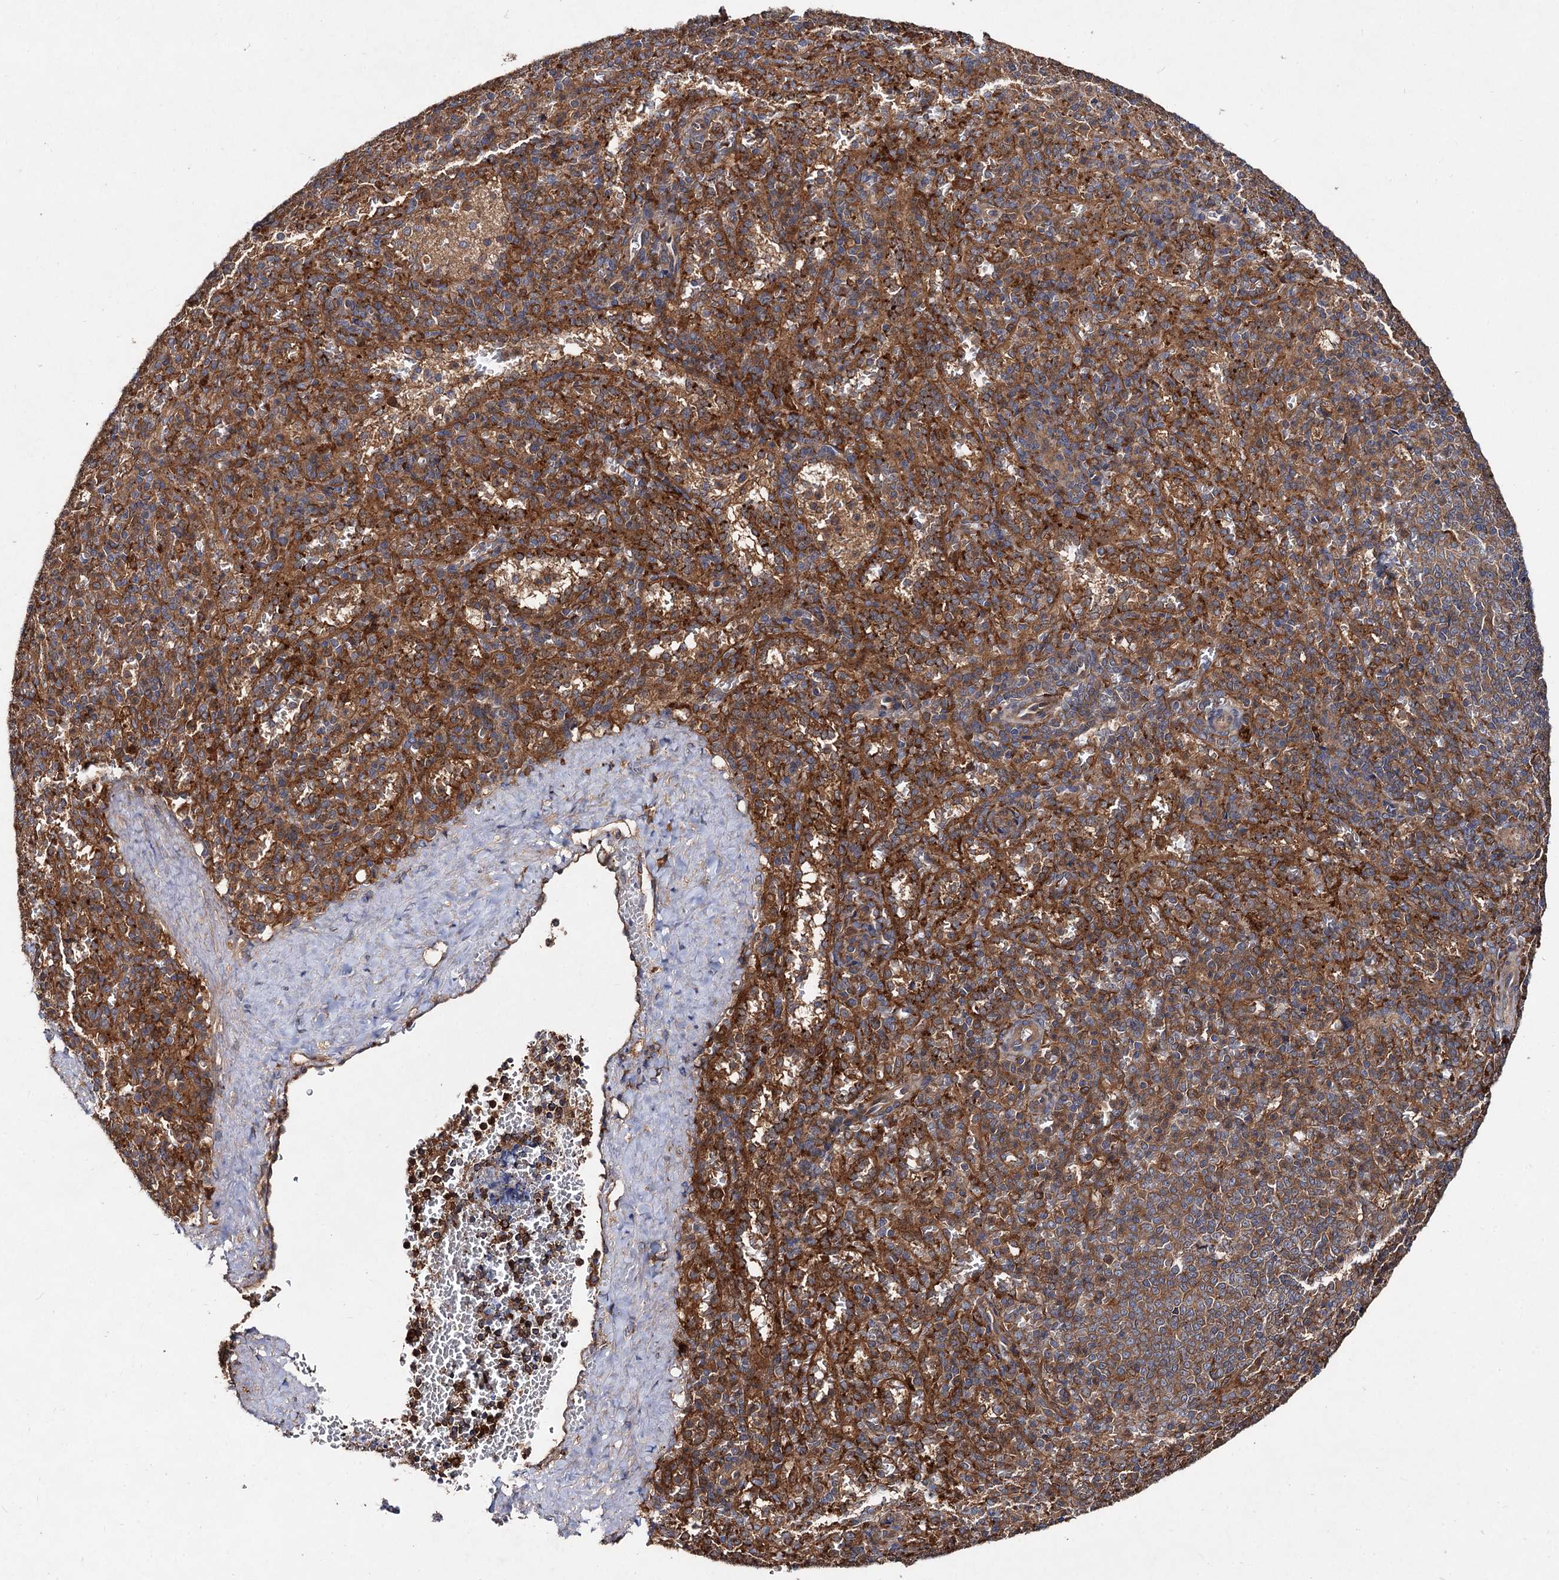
{"staining": {"intensity": "moderate", "quantity": "25%-75%", "location": "cytoplasmic/membranous"}, "tissue": "spleen", "cell_type": "Cells in red pulp", "image_type": "normal", "snomed": [{"axis": "morphology", "description": "Normal tissue, NOS"}, {"axis": "topography", "description": "Spleen"}], "caption": "A high-resolution photomicrograph shows IHC staining of unremarkable spleen, which shows moderate cytoplasmic/membranous positivity in about 25%-75% of cells in red pulp. (brown staining indicates protein expression, while blue staining denotes nuclei).", "gene": "VPS29", "patient": {"sex": "female", "age": 21}}